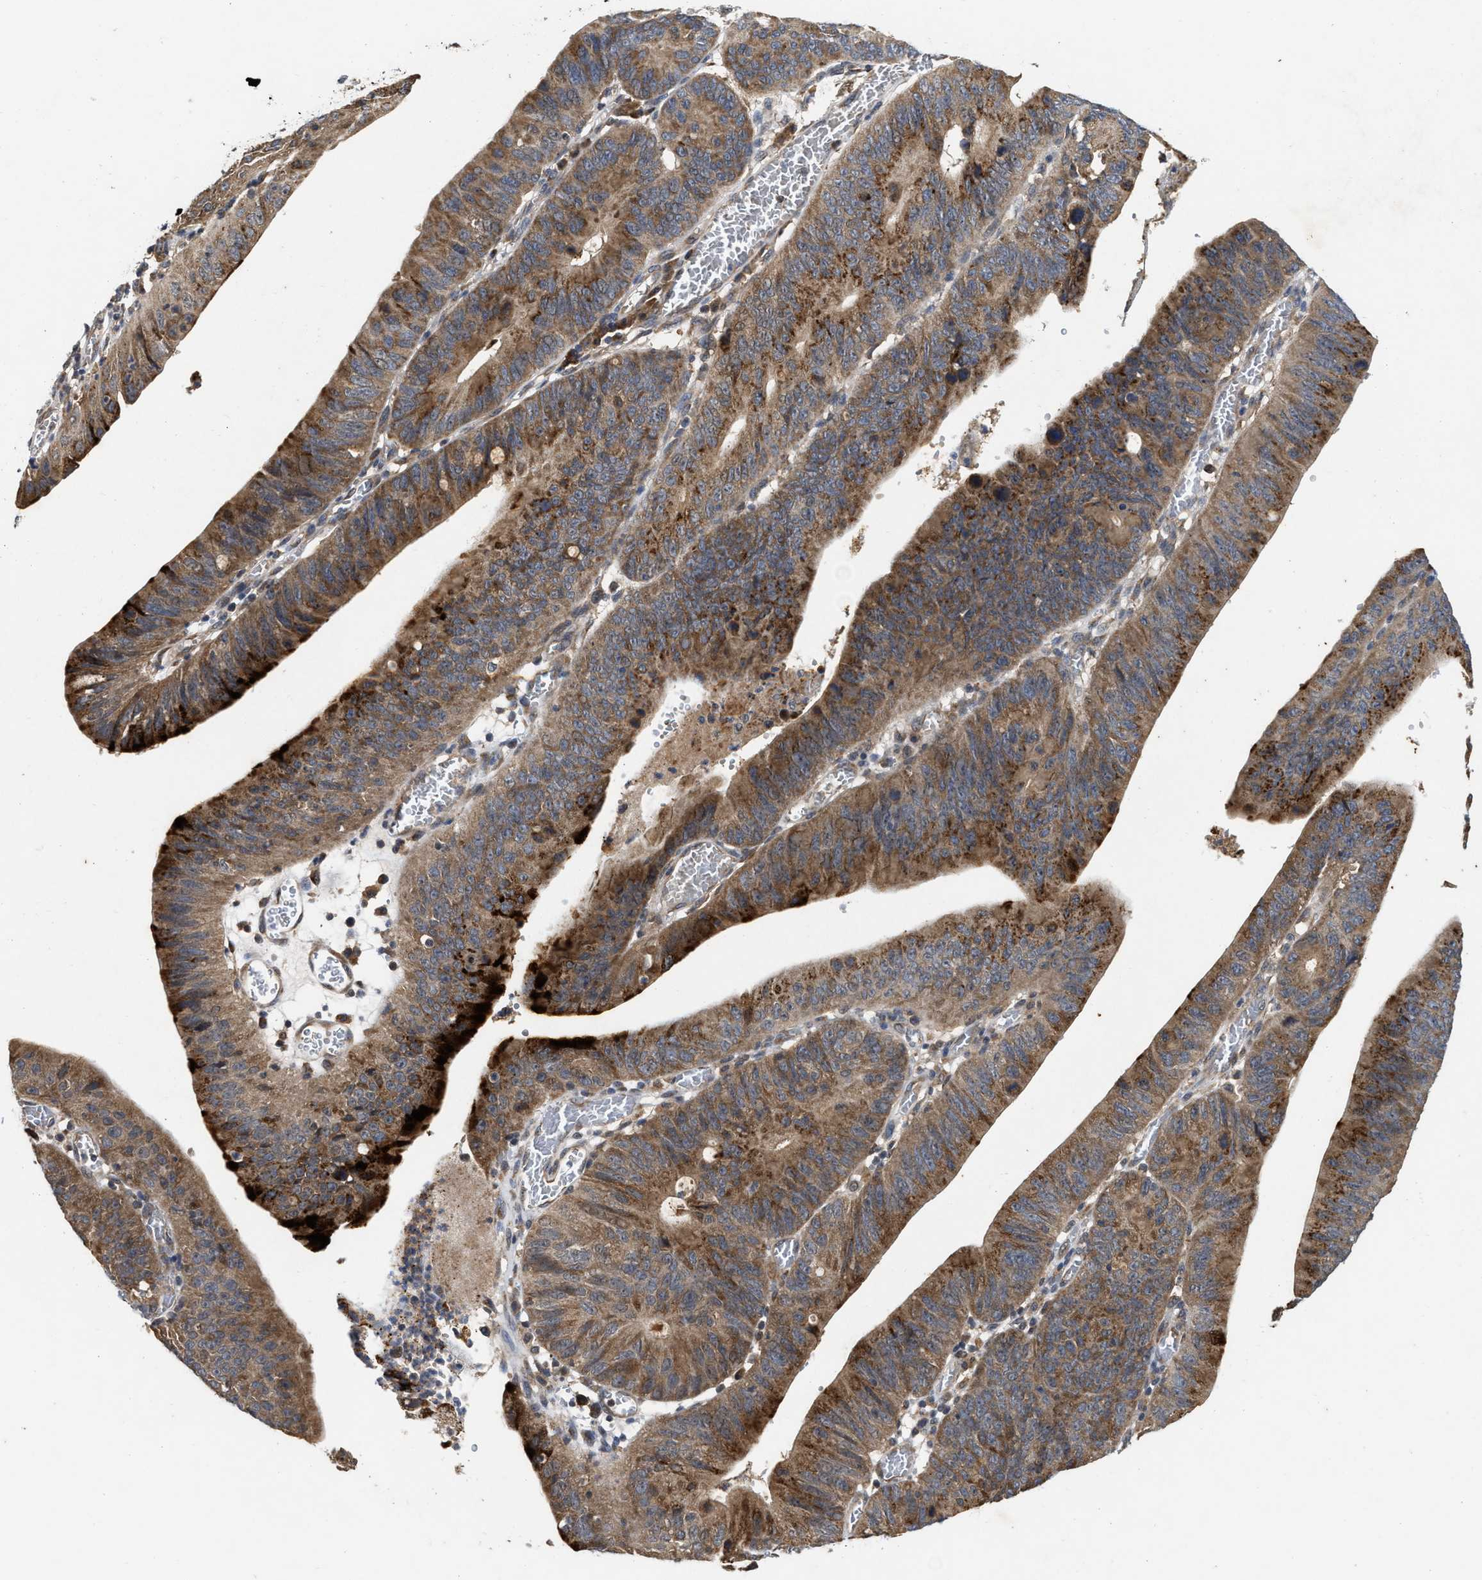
{"staining": {"intensity": "strong", "quantity": ">75%", "location": "cytoplasmic/membranous"}, "tissue": "stomach cancer", "cell_type": "Tumor cells", "image_type": "cancer", "snomed": [{"axis": "morphology", "description": "Adenocarcinoma, NOS"}, {"axis": "topography", "description": "Stomach"}], "caption": "A high-resolution photomicrograph shows immunohistochemistry staining of stomach cancer, which demonstrates strong cytoplasmic/membranous positivity in about >75% of tumor cells.", "gene": "CFLAR", "patient": {"sex": "male", "age": 59}}